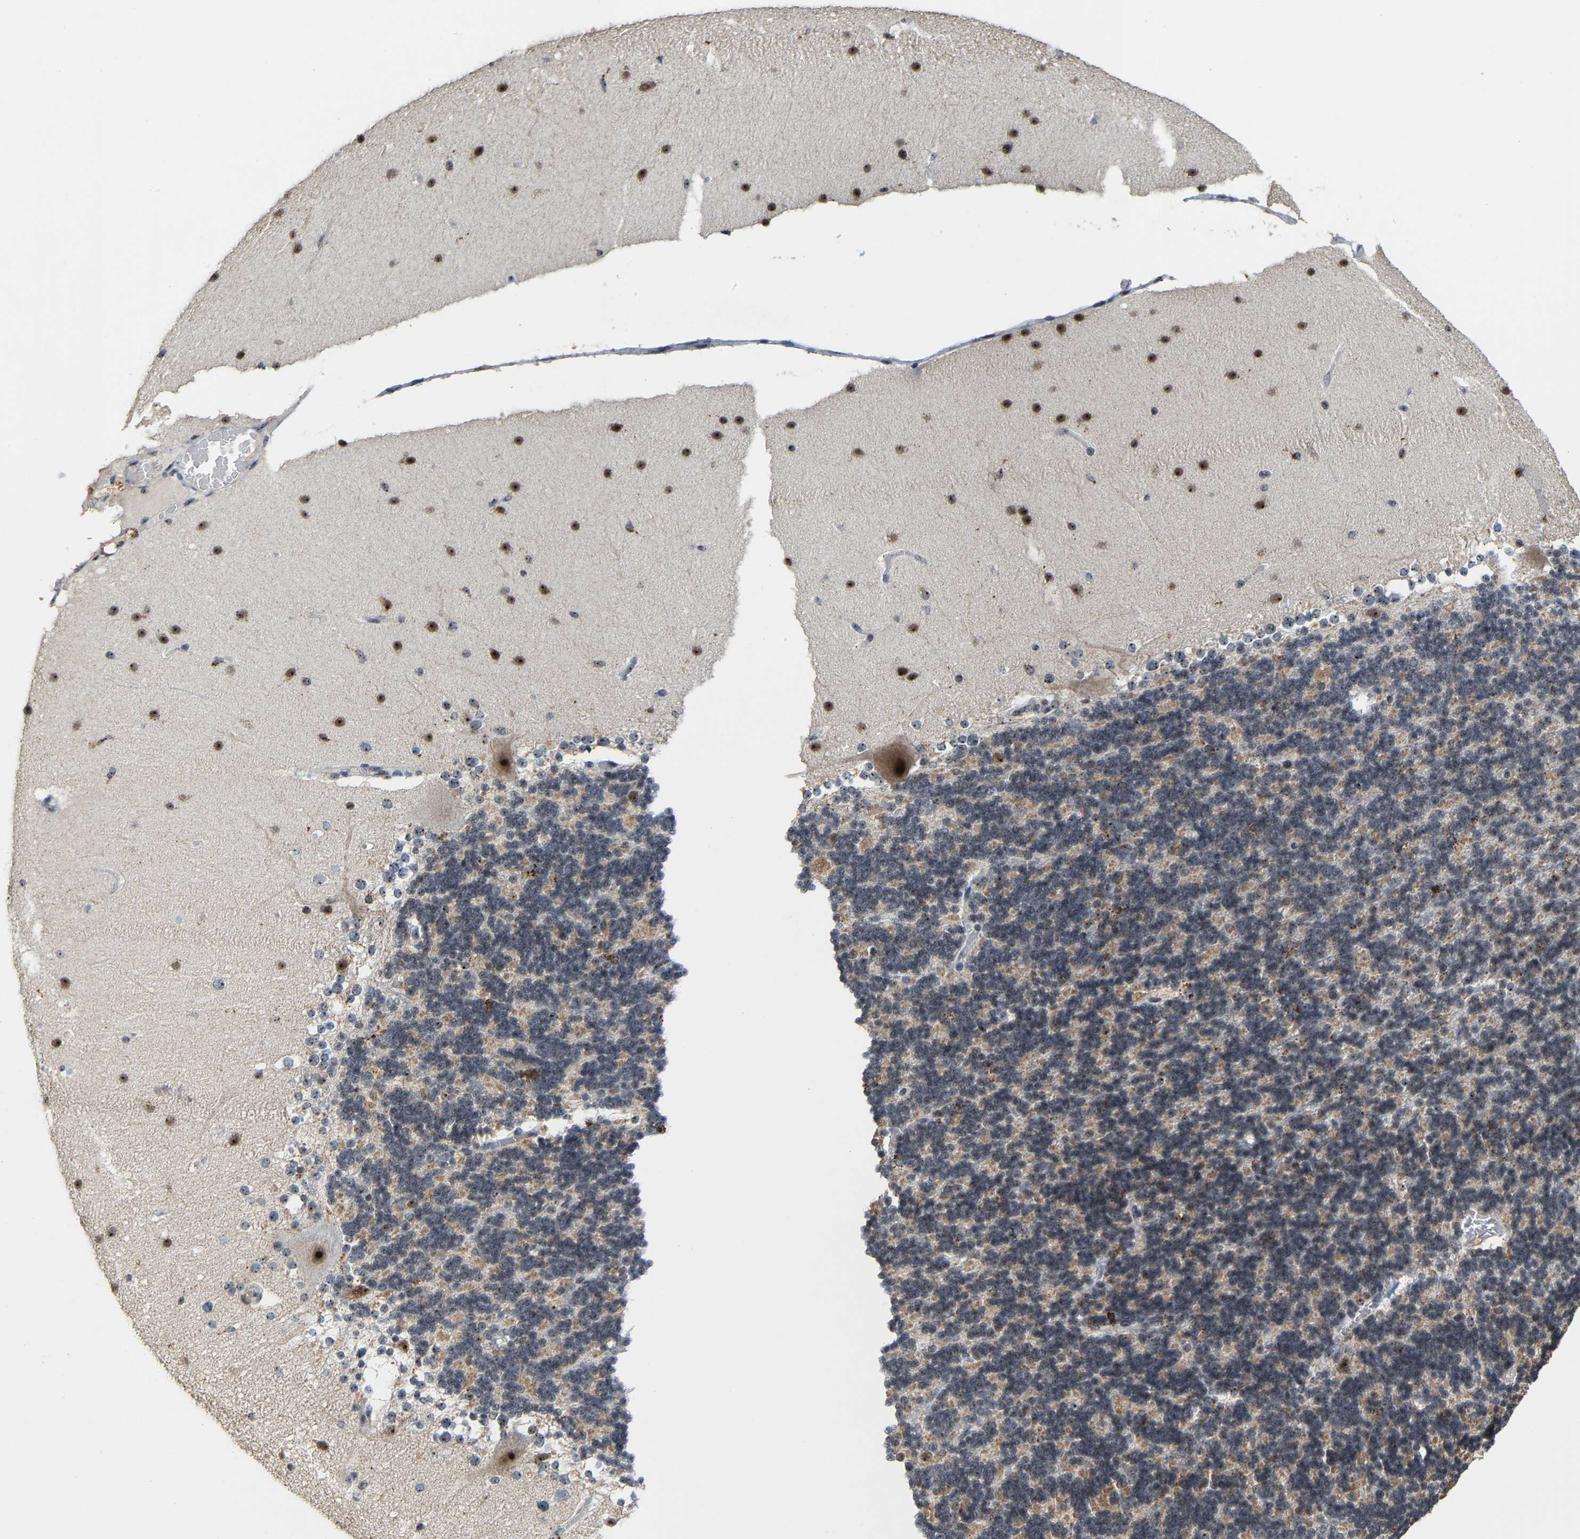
{"staining": {"intensity": "moderate", "quantity": "25%-75%", "location": "cytoplasmic/membranous,nuclear"}, "tissue": "cerebellum", "cell_type": "Cells in granular layer", "image_type": "normal", "snomed": [{"axis": "morphology", "description": "Normal tissue, NOS"}, {"axis": "topography", "description": "Cerebellum"}], "caption": "Immunohistochemical staining of normal human cerebellum reveals 25%-75% levels of moderate cytoplasmic/membranous,nuclear protein staining in about 25%-75% of cells in granular layer.", "gene": "NOP58", "patient": {"sex": "female", "age": 19}}